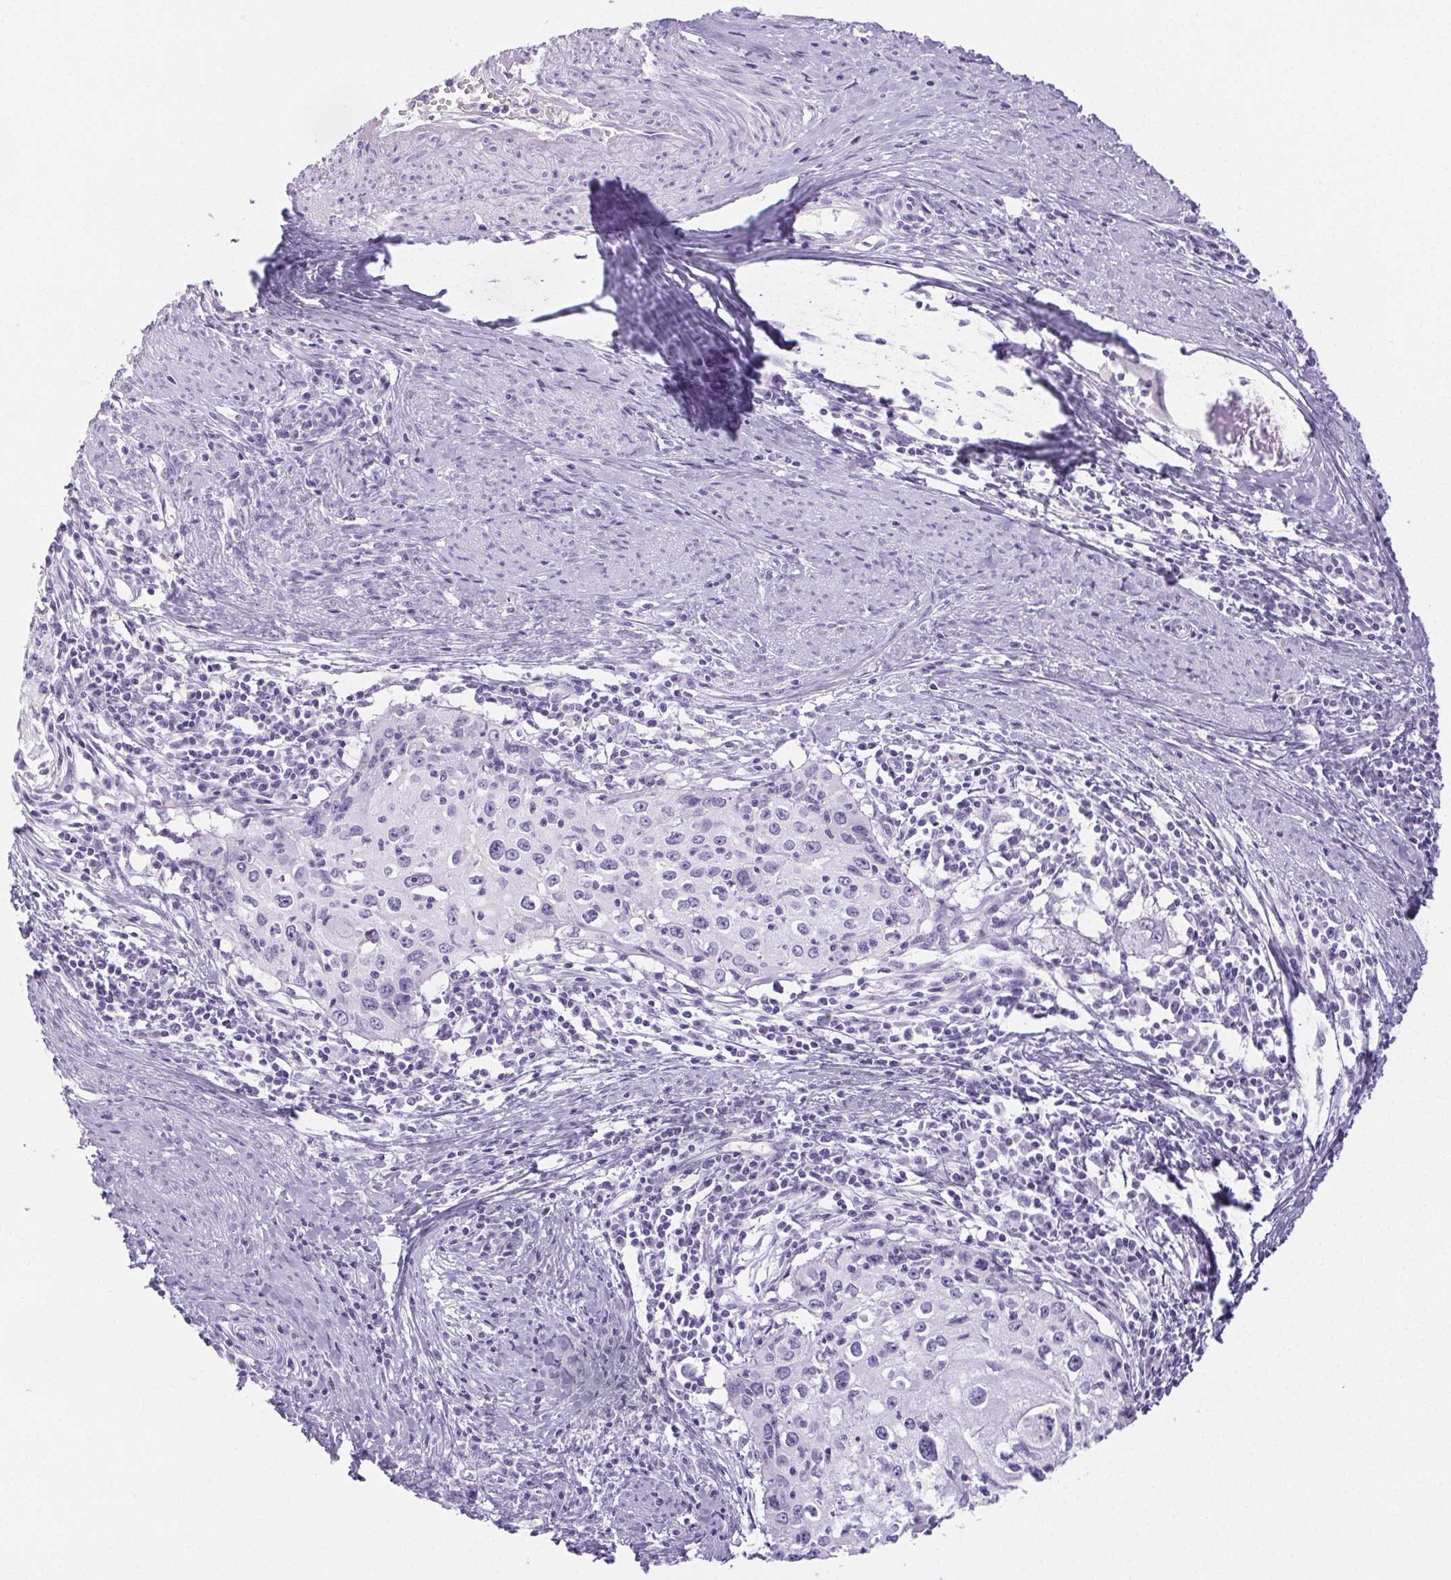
{"staining": {"intensity": "negative", "quantity": "none", "location": "none"}, "tissue": "cervical cancer", "cell_type": "Tumor cells", "image_type": "cancer", "snomed": [{"axis": "morphology", "description": "Squamous cell carcinoma, NOS"}, {"axis": "topography", "description": "Cervix"}], "caption": "Photomicrograph shows no significant protein positivity in tumor cells of cervical cancer.", "gene": "ST8SIA3", "patient": {"sex": "female", "age": 40}}